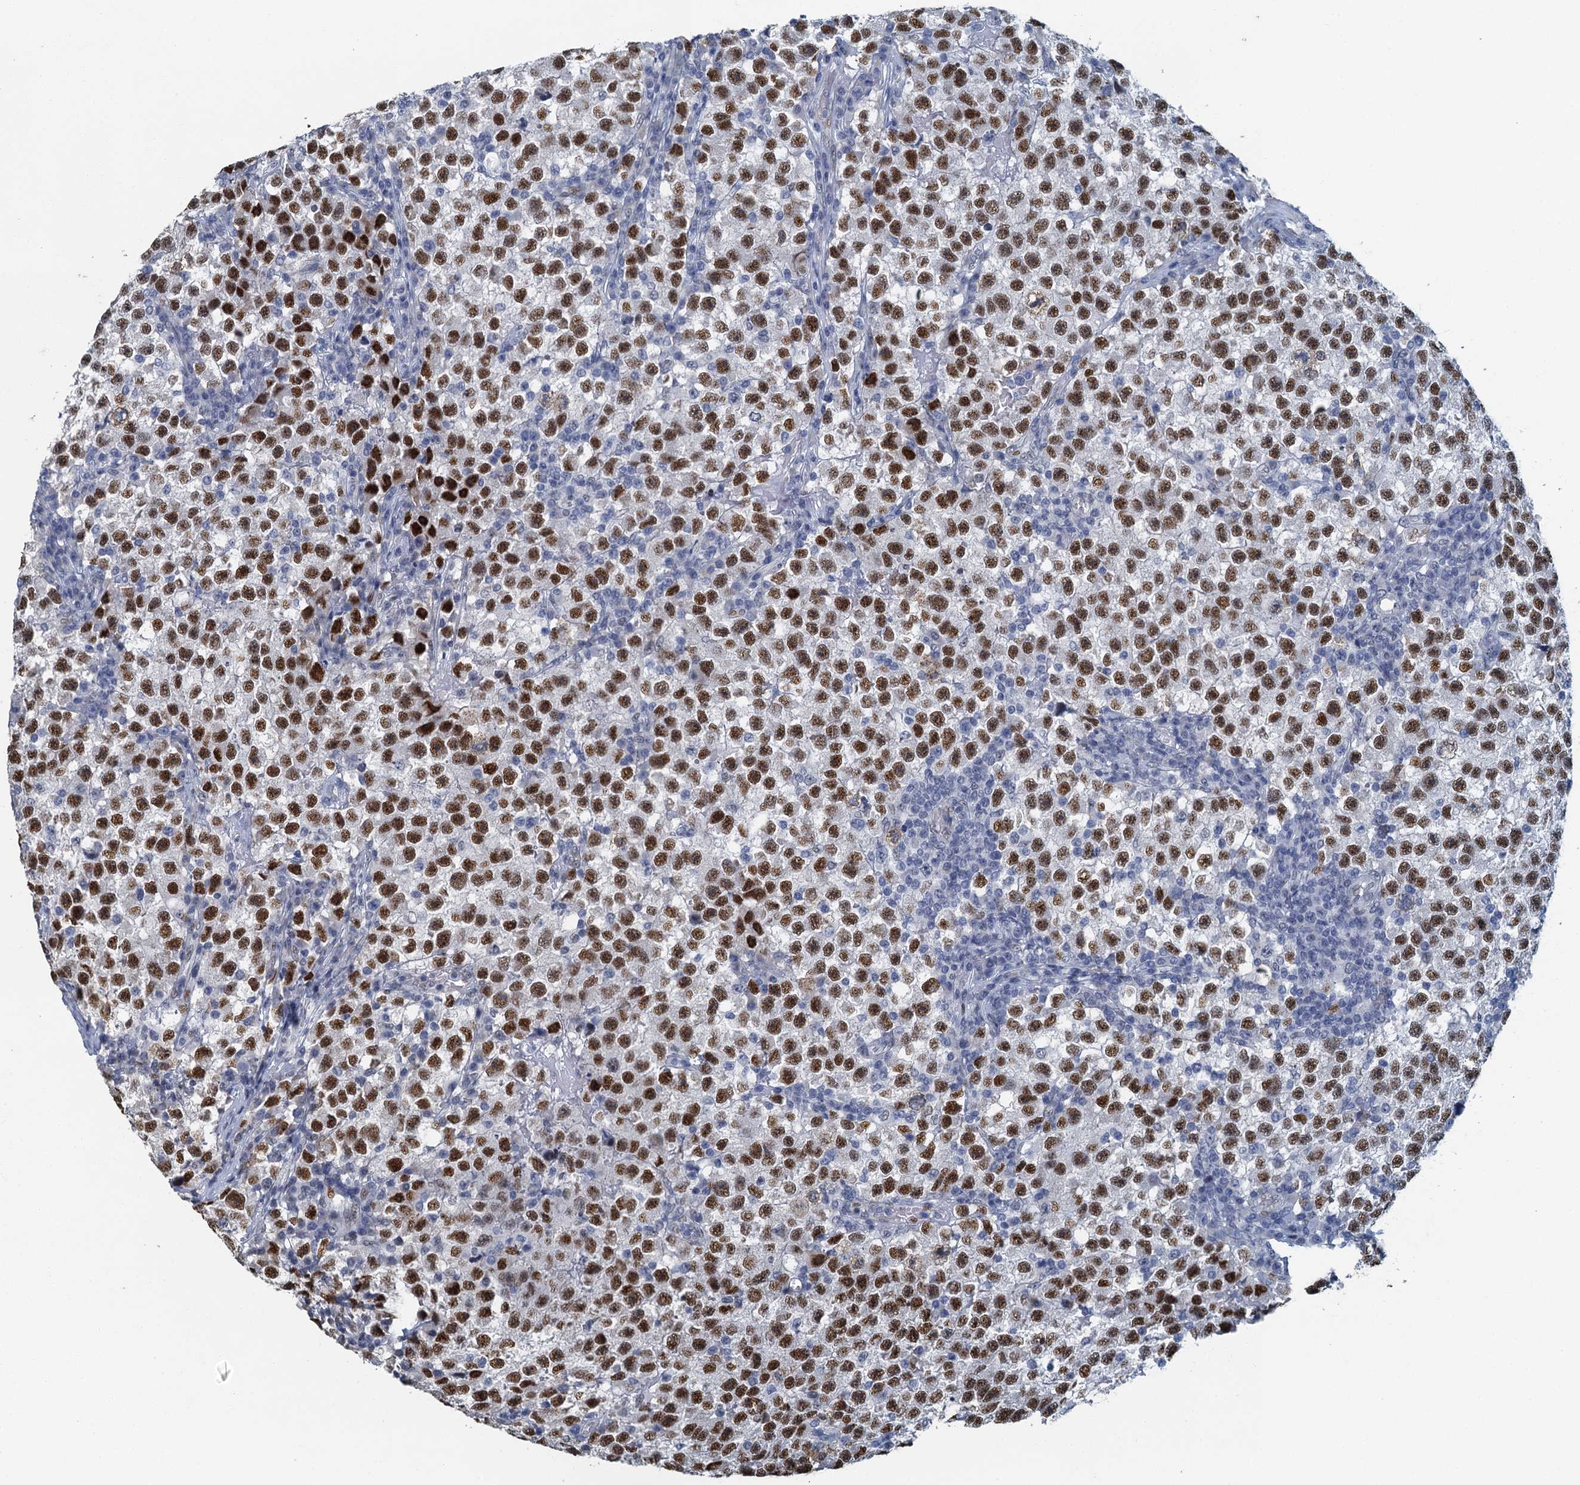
{"staining": {"intensity": "strong", "quantity": "25%-75%", "location": "nuclear"}, "tissue": "testis cancer", "cell_type": "Tumor cells", "image_type": "cancer", "snomed": [{"axis": "morphology", "description": "Seminoma, NOS"}, {"axis": "topography", "description": "Testis"}], "caption": "Immunohistochemistry micrograph of neoplastic tissue: human testis cancer stained using IHC shows high levels of strong protein expression localized specifically in the nuclear of tumor cells, appearing as a nuclear brown color.", "gene": "TTLL9", "patient": {"sex": "male", "age": 22}}